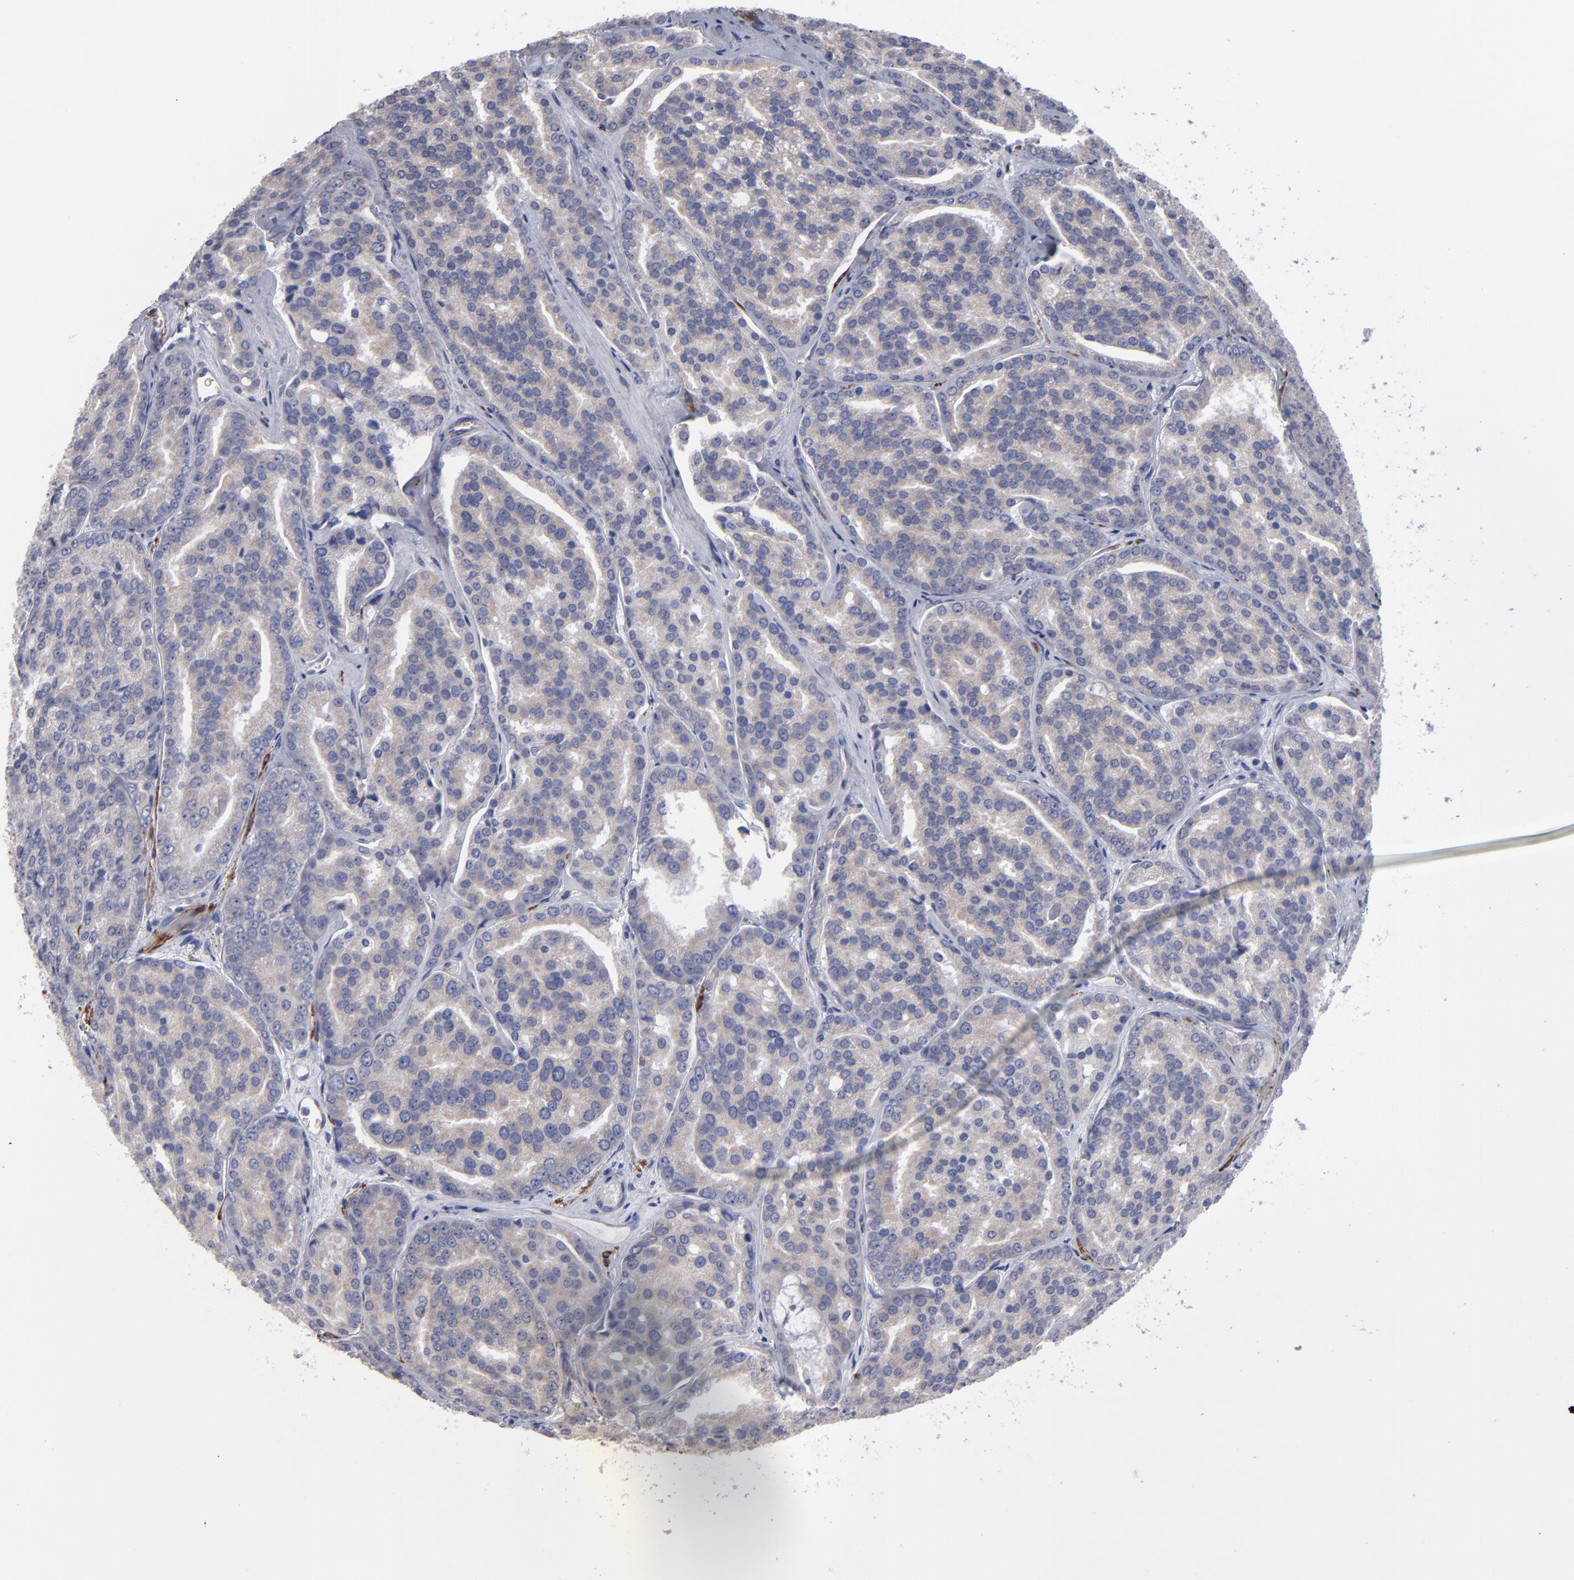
{"staining": {"intensity": "weak", "quantity": ">75%", "location": "cytoplasmic/membranous"}, "tissue": "prostate cancer", "cell_type": "Tumor cells", "image_type": "cancer", "snomed": [{"axis": "morphology", "description": "Adenocarcinoma, High grade"}, {"axis": "topography", "description": "Prostate"}], "caption": "Prostate high-grade adenocarcinoma stained with DAB IHC exhibits low levels of weak cytoplasmic/membranous positivity in about >75% of tumor cells.", "gene": "SLMAP", "patient": {"sex": "male", "age": 64}}